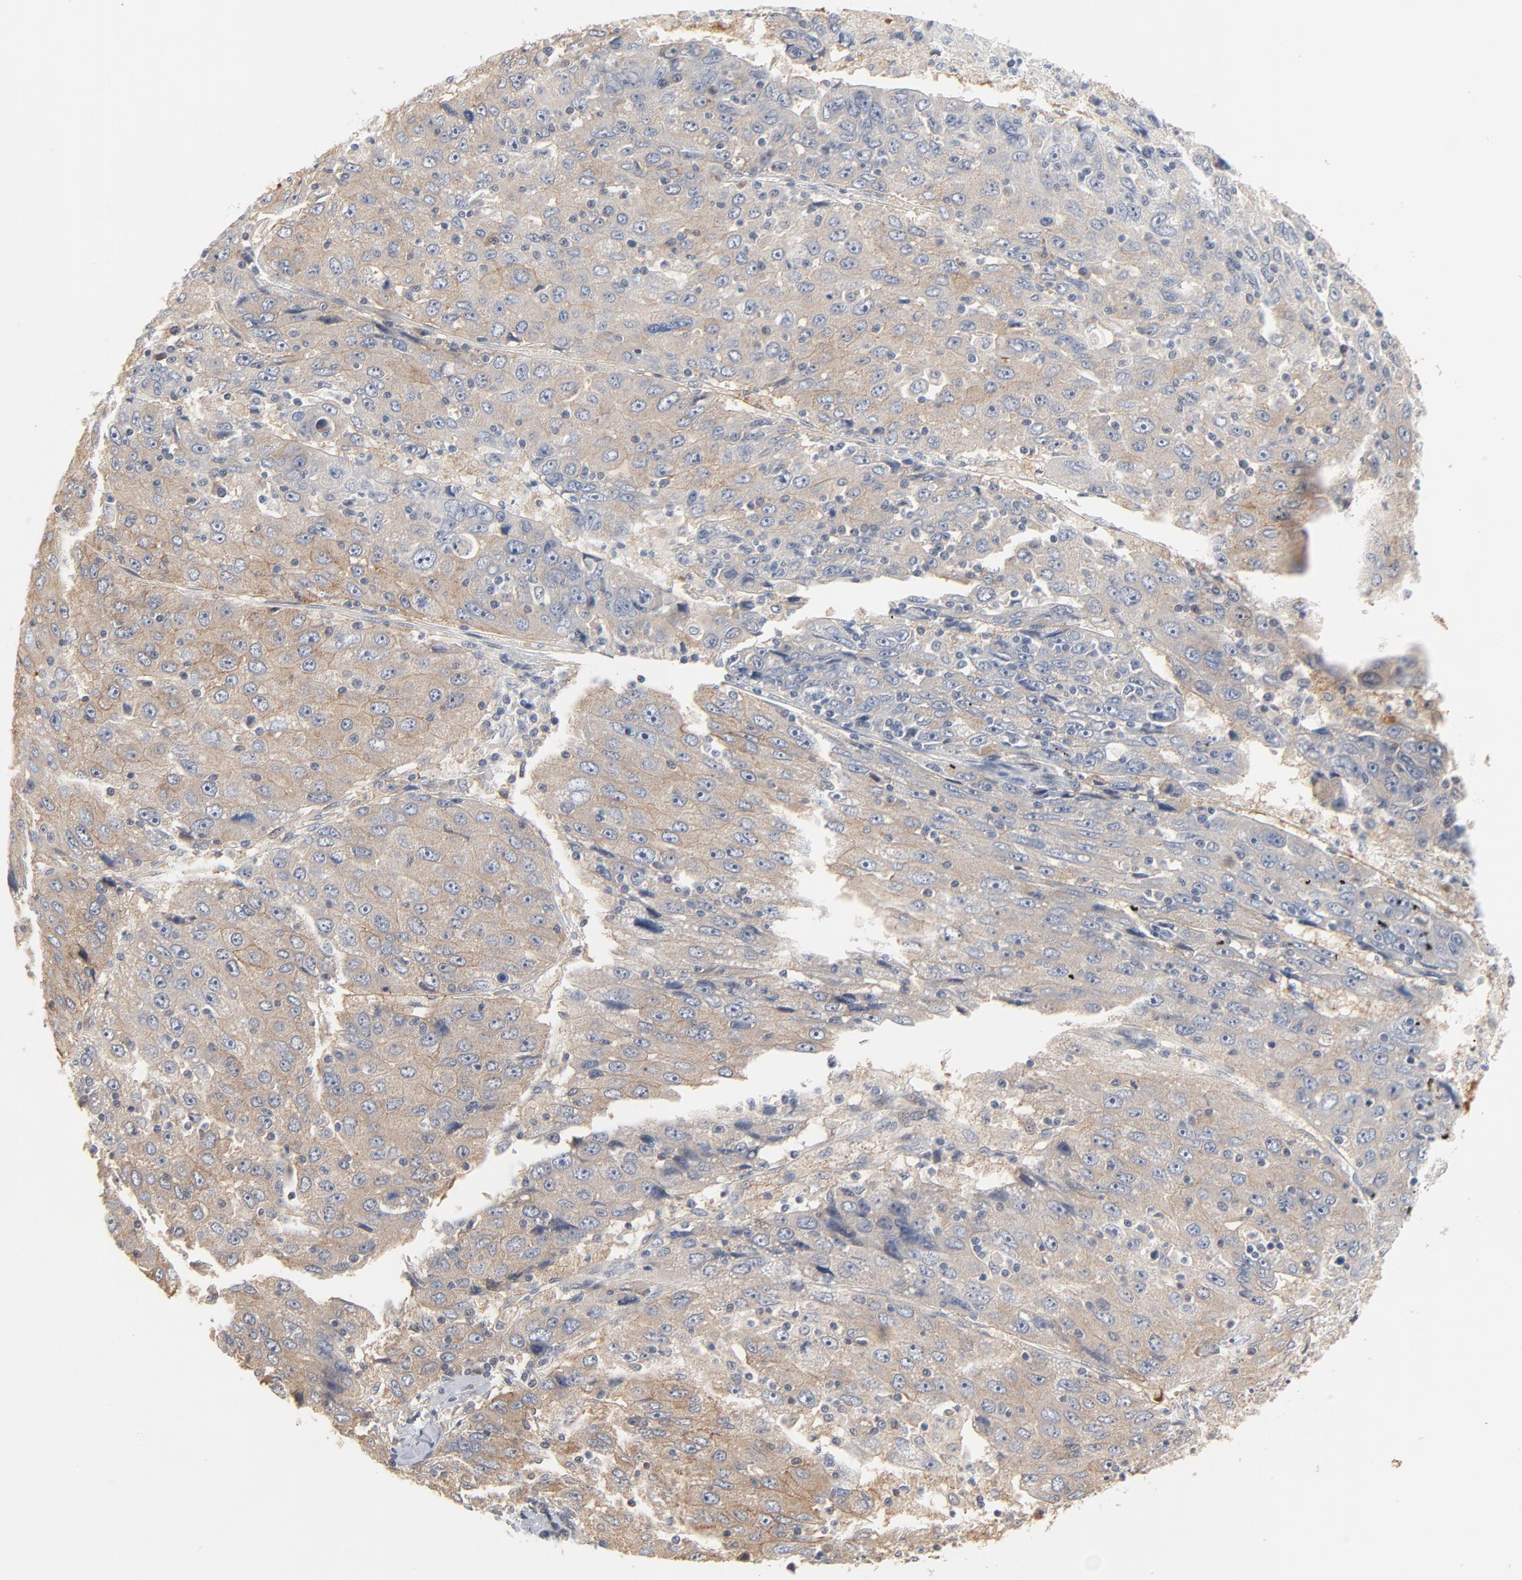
{"staining": {"intensity": "weak", "quantity": ">75%", "location": "cytoplasmic/membranous"}, "tissue": "liver cancer", "cell_type": "Tumor cells", "image_type": "cancer", "snomed": [{"axis": "morphology", "description": "Carcinoma, Hepatocellular, NOS"}, {"axis": "topography", "description": "Liver"}], "caption": "Tumor cells exhibit low levels of weak cytoplasmic/membranous expression in approximately >75% of cells in liver cancer.", "gene": "EPCAM", "patient": {"sex": "male", "age": 49}}